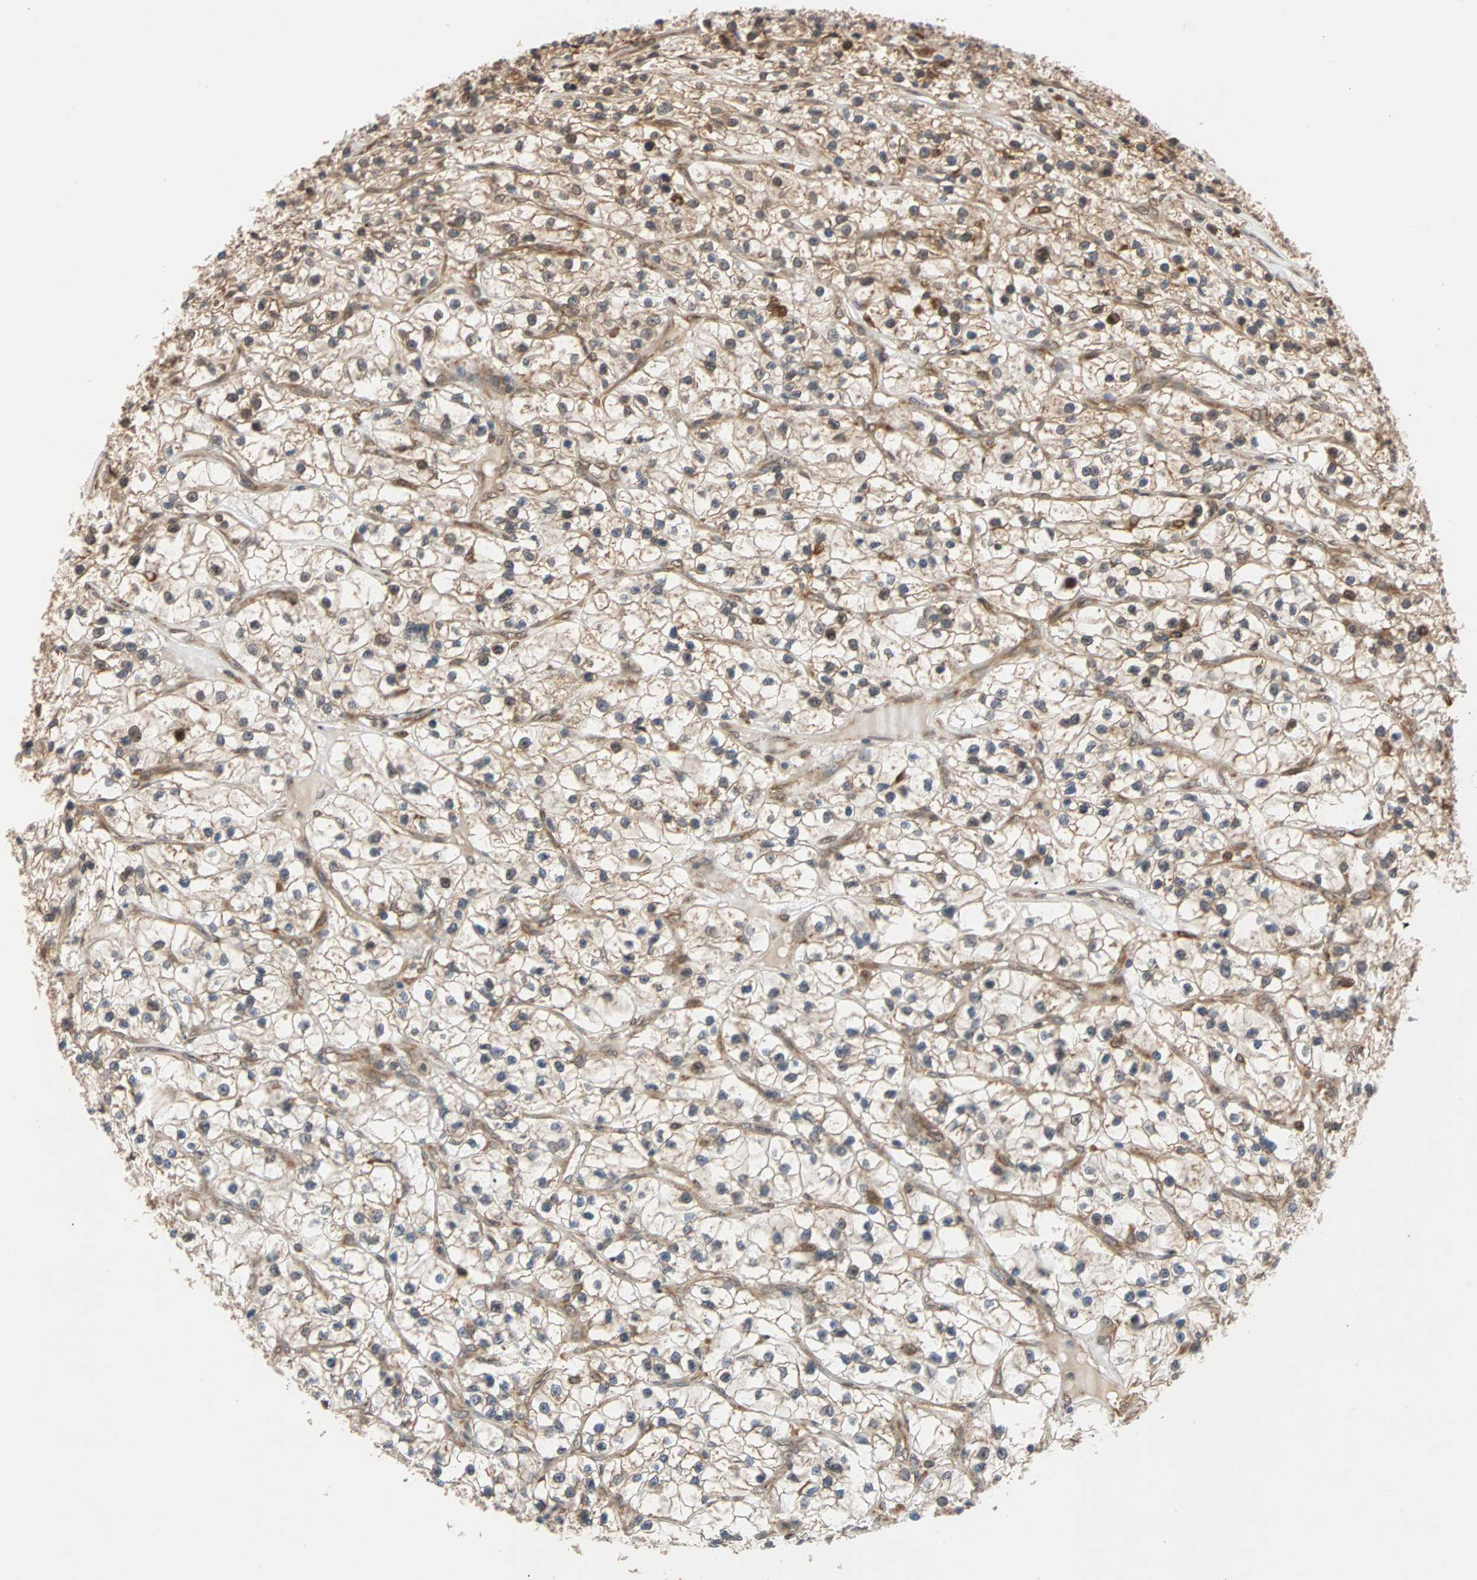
{"staining": {"intensity": "weak", "quantity": "25%-75%", "location": "cytoplasmic/membranous,nuclear"}, "tissue": "renal cancer", "cell_type": "Tumor cells", "image_type": "cancer", "snomed": [{"axis": "morphology", "description": "Adenocarcinoma, NOS"}, {"axis": "topography", "description": "Kidney"}], "caption": "Tumor cells display low levels of weak cytoplasmic/membranous and nuclear expression in approximately 25%-75% of cells in human renal cancer.", "gene": "AUP1", "patient": {"sex": "female", "age": 57}}